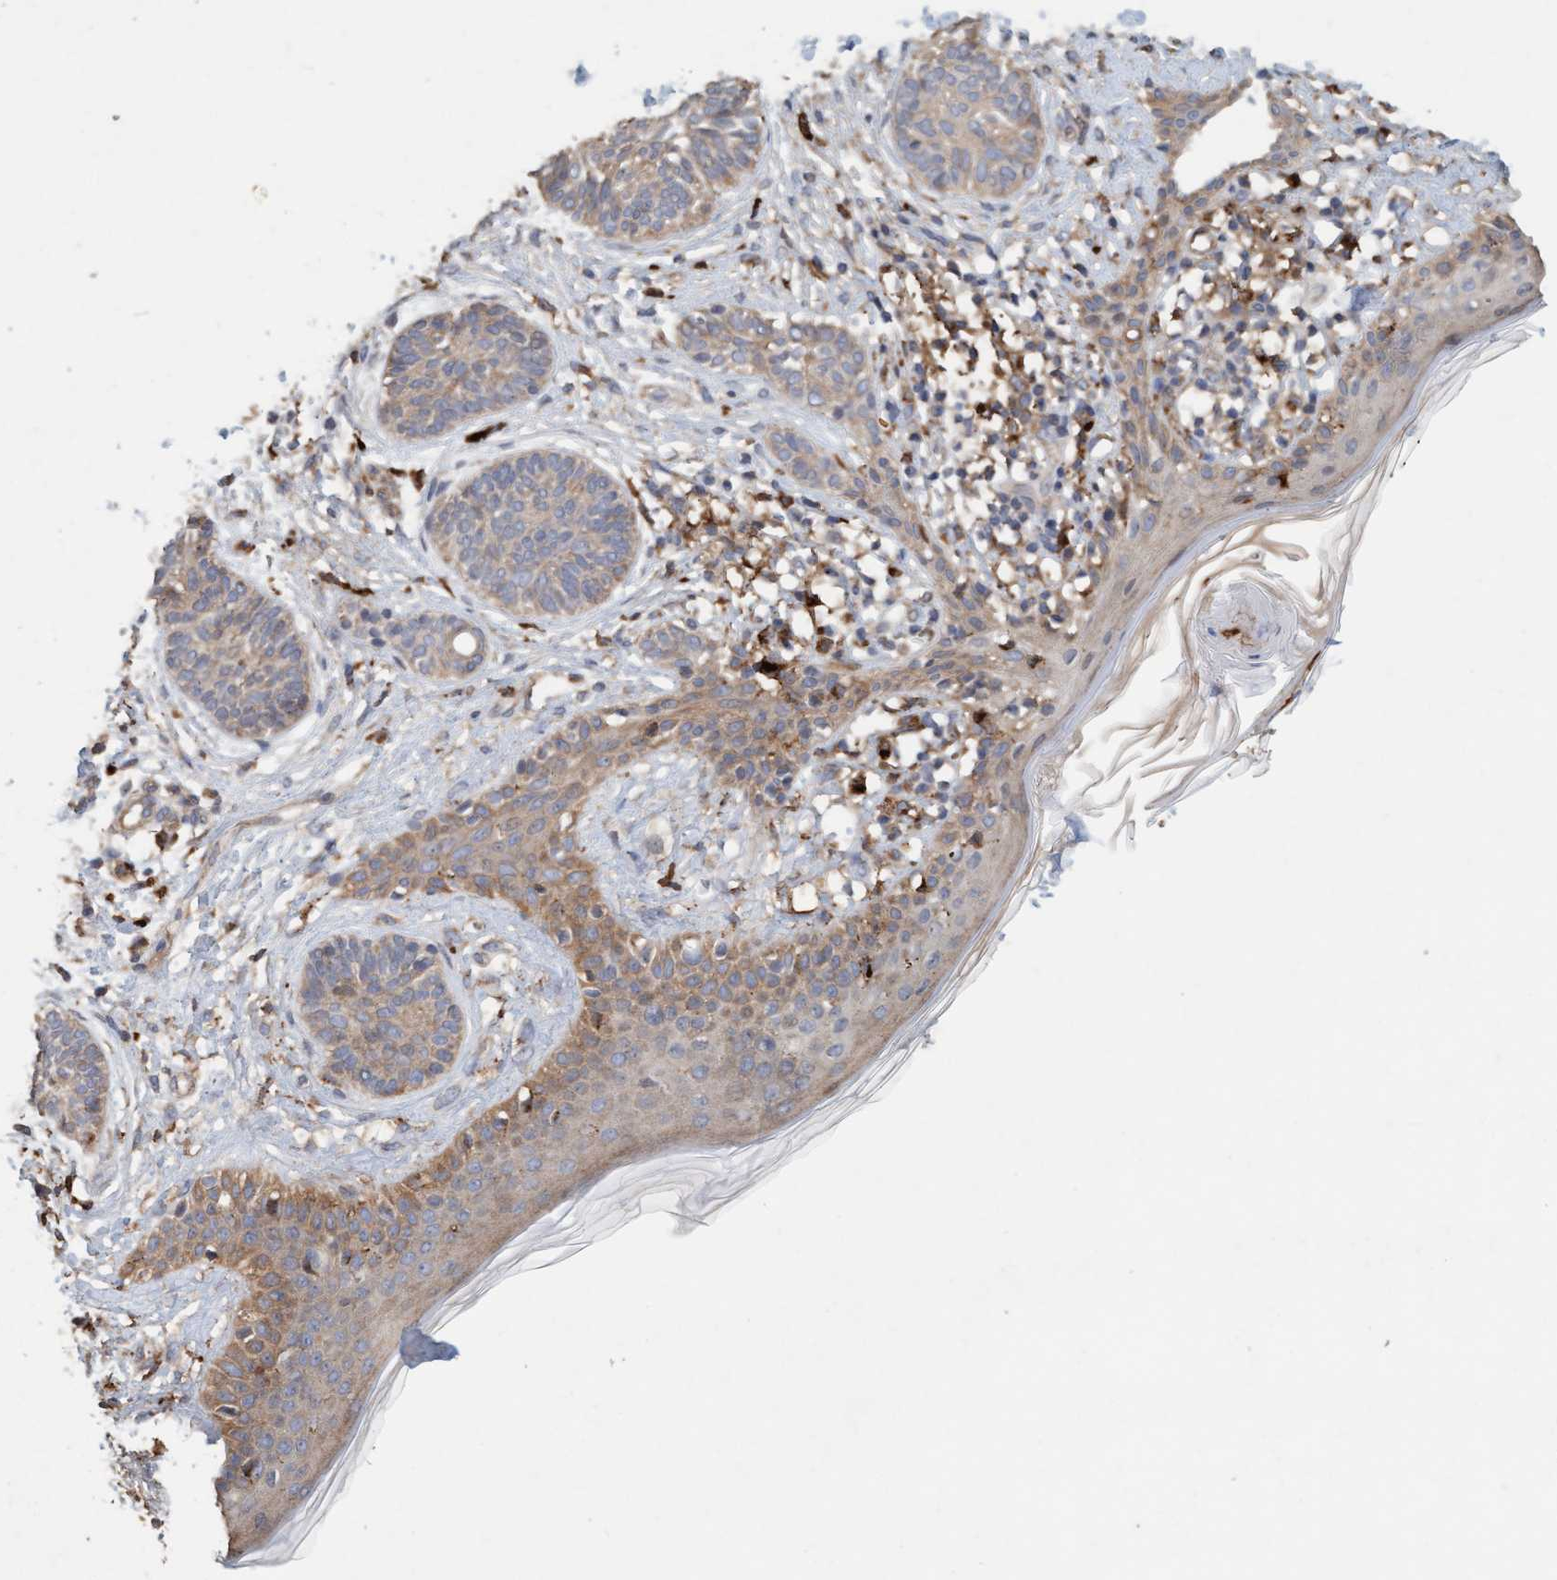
{"staining": {"intensity": "weak", "quantity": ">75%", "location": "cytoplasmic/membranous"}, "tissue": "skin cancer", "cell_type": "Tumor cells", "image_type": "cancer", "snomed": [{"axis": "morphology", "description": "Normal tissue, NOS"}, {"axis": "morphology", "description": "Basal cell carcinoma"}, {"axis": "topography", "description": "Skin"}], "caption": "This photomicrograph reveals immunohistochemistry (IHC) staining of skin cancer, with low weak cytoplasmic/membranous expression in approximately >75% of tumor cells.", "gene": "LONRF1", "patient": {"sex": "male", "age": 63}}